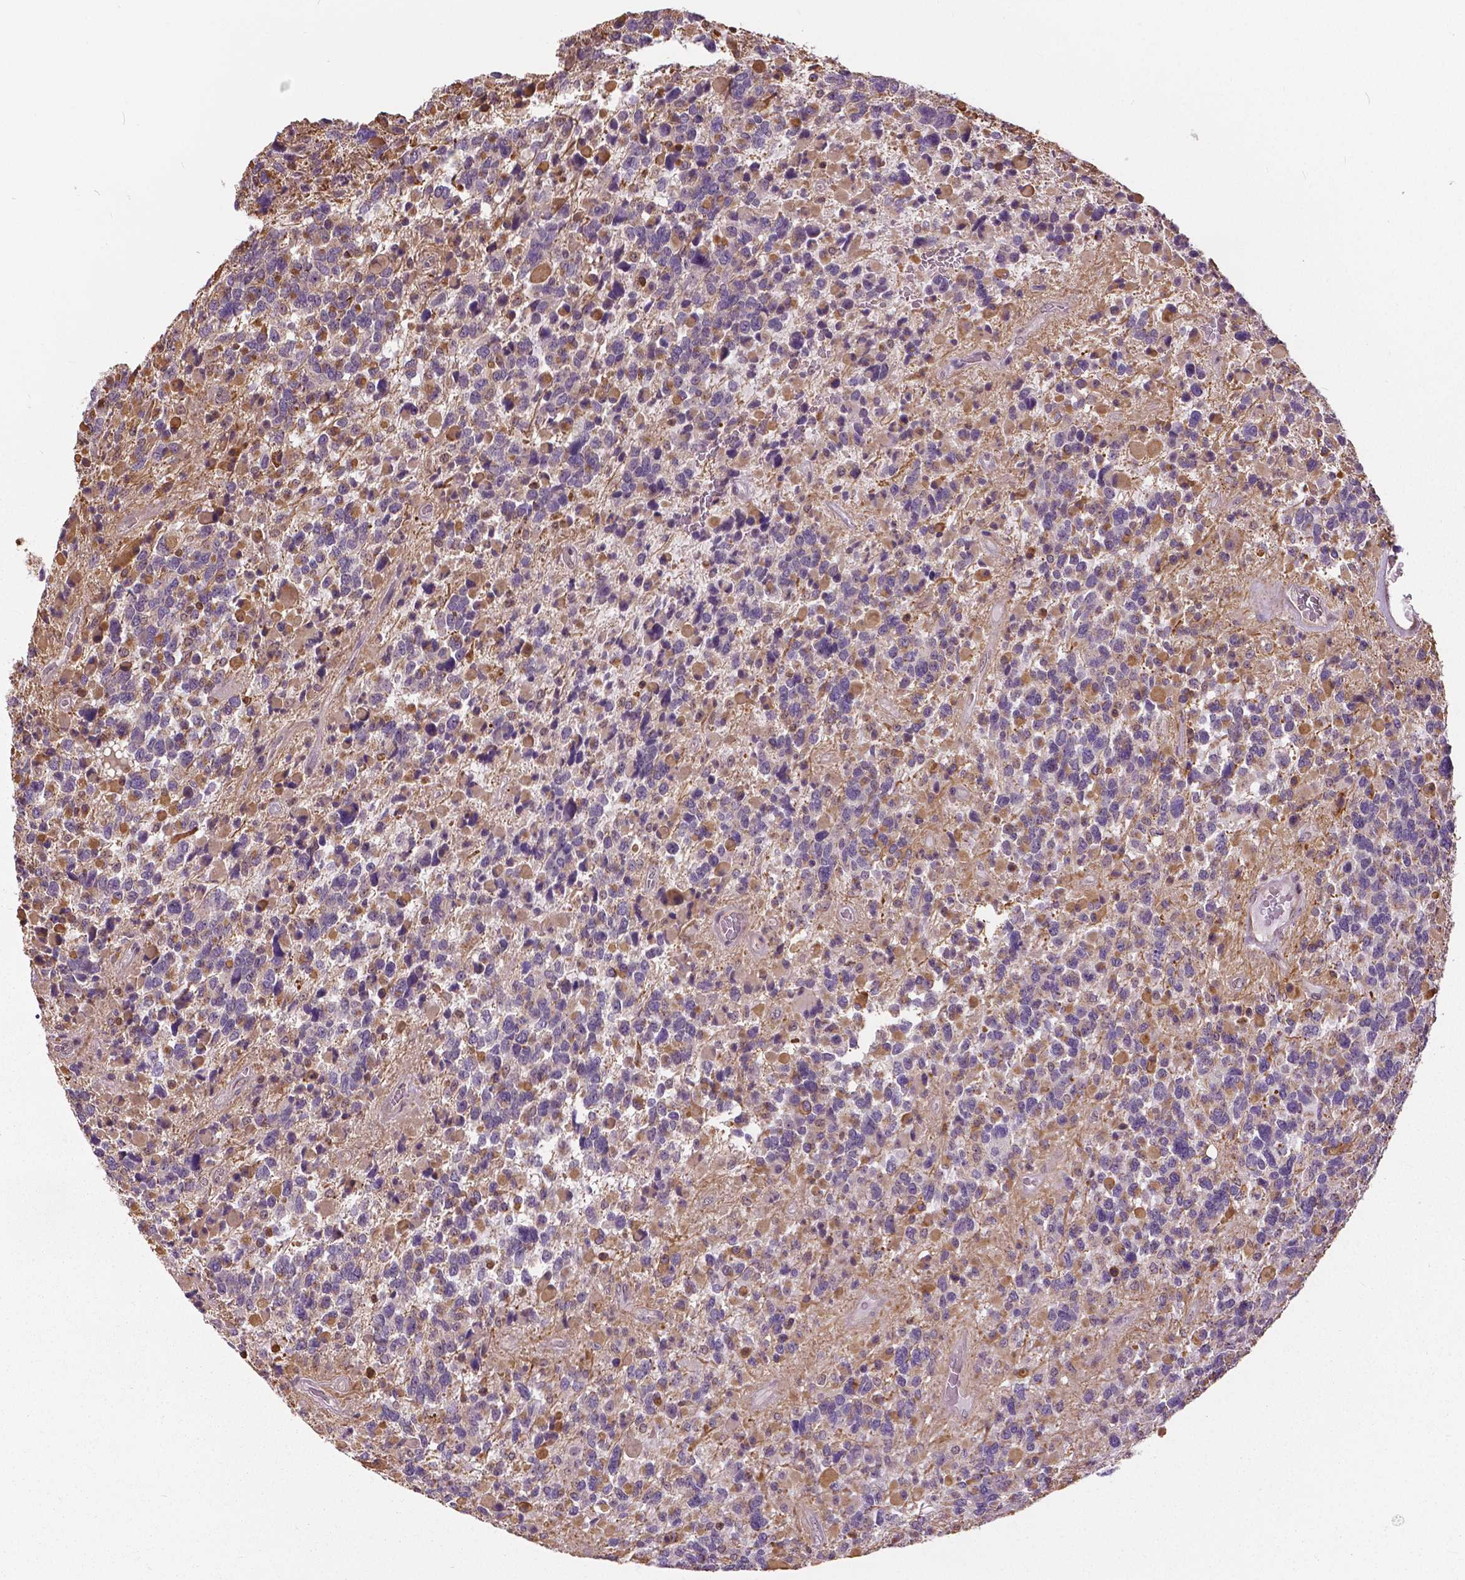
{"staining": {"intensity": "moderate", "quantity": "<25%", "location": "cytoplasmic/membranous"}, "tissue": "glioma", "cell_type": "Tumor cells", "image_type": "cancer", "snomed": [{"axis": "morphology", "description": "Glioma, malignant, High grade"}, {"axis": "topography", "description": "Brain"}], "caption": "High-grade glioma (malignant) stained for a protein (brown) demonstrates moderate cytoplasmic/membranous positive positivity in about <25% of tumor cells.", "gene": "ANXA13", "patient": {"sex": "female", "age": 40}}